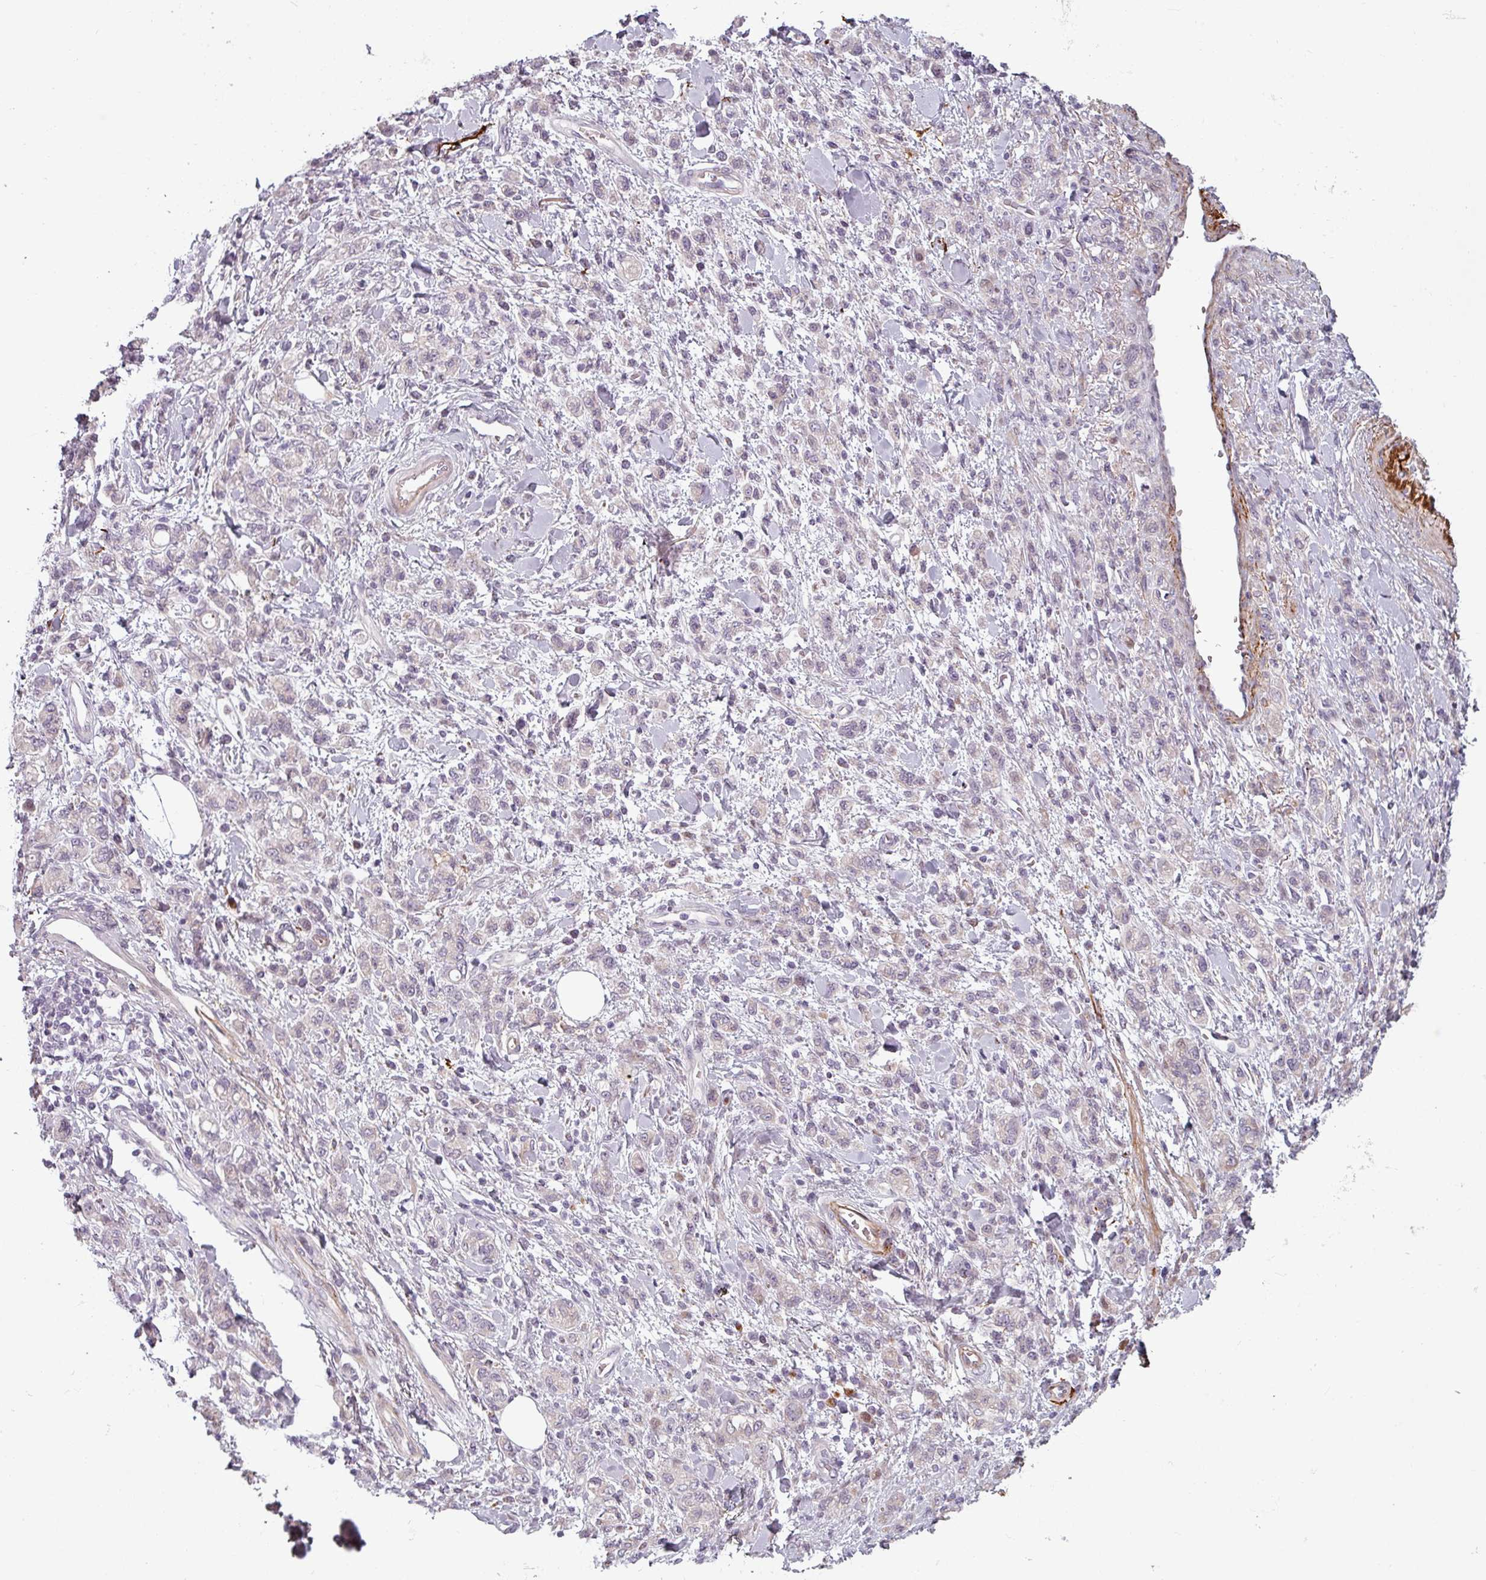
{"staining": {"intensity": "negative", "quantity": "none", "location": "none"}, "tissue": "stomach cancer", "cell_type": "Tumor cells", "image_type": "cancer", "snomed": [{"axis": "morphology", "description": "Adenocarcinoma, NOS"}, {"axis": "topography", "description": "Stomach"}], "caption": "Immunohistochemistry (IHC) of stomach cancer (adenocarcinoma) demonstrates no expression in tumor cells.", "gene": "CYB5RL", "patient": {"sex": "male", "age": 77}}